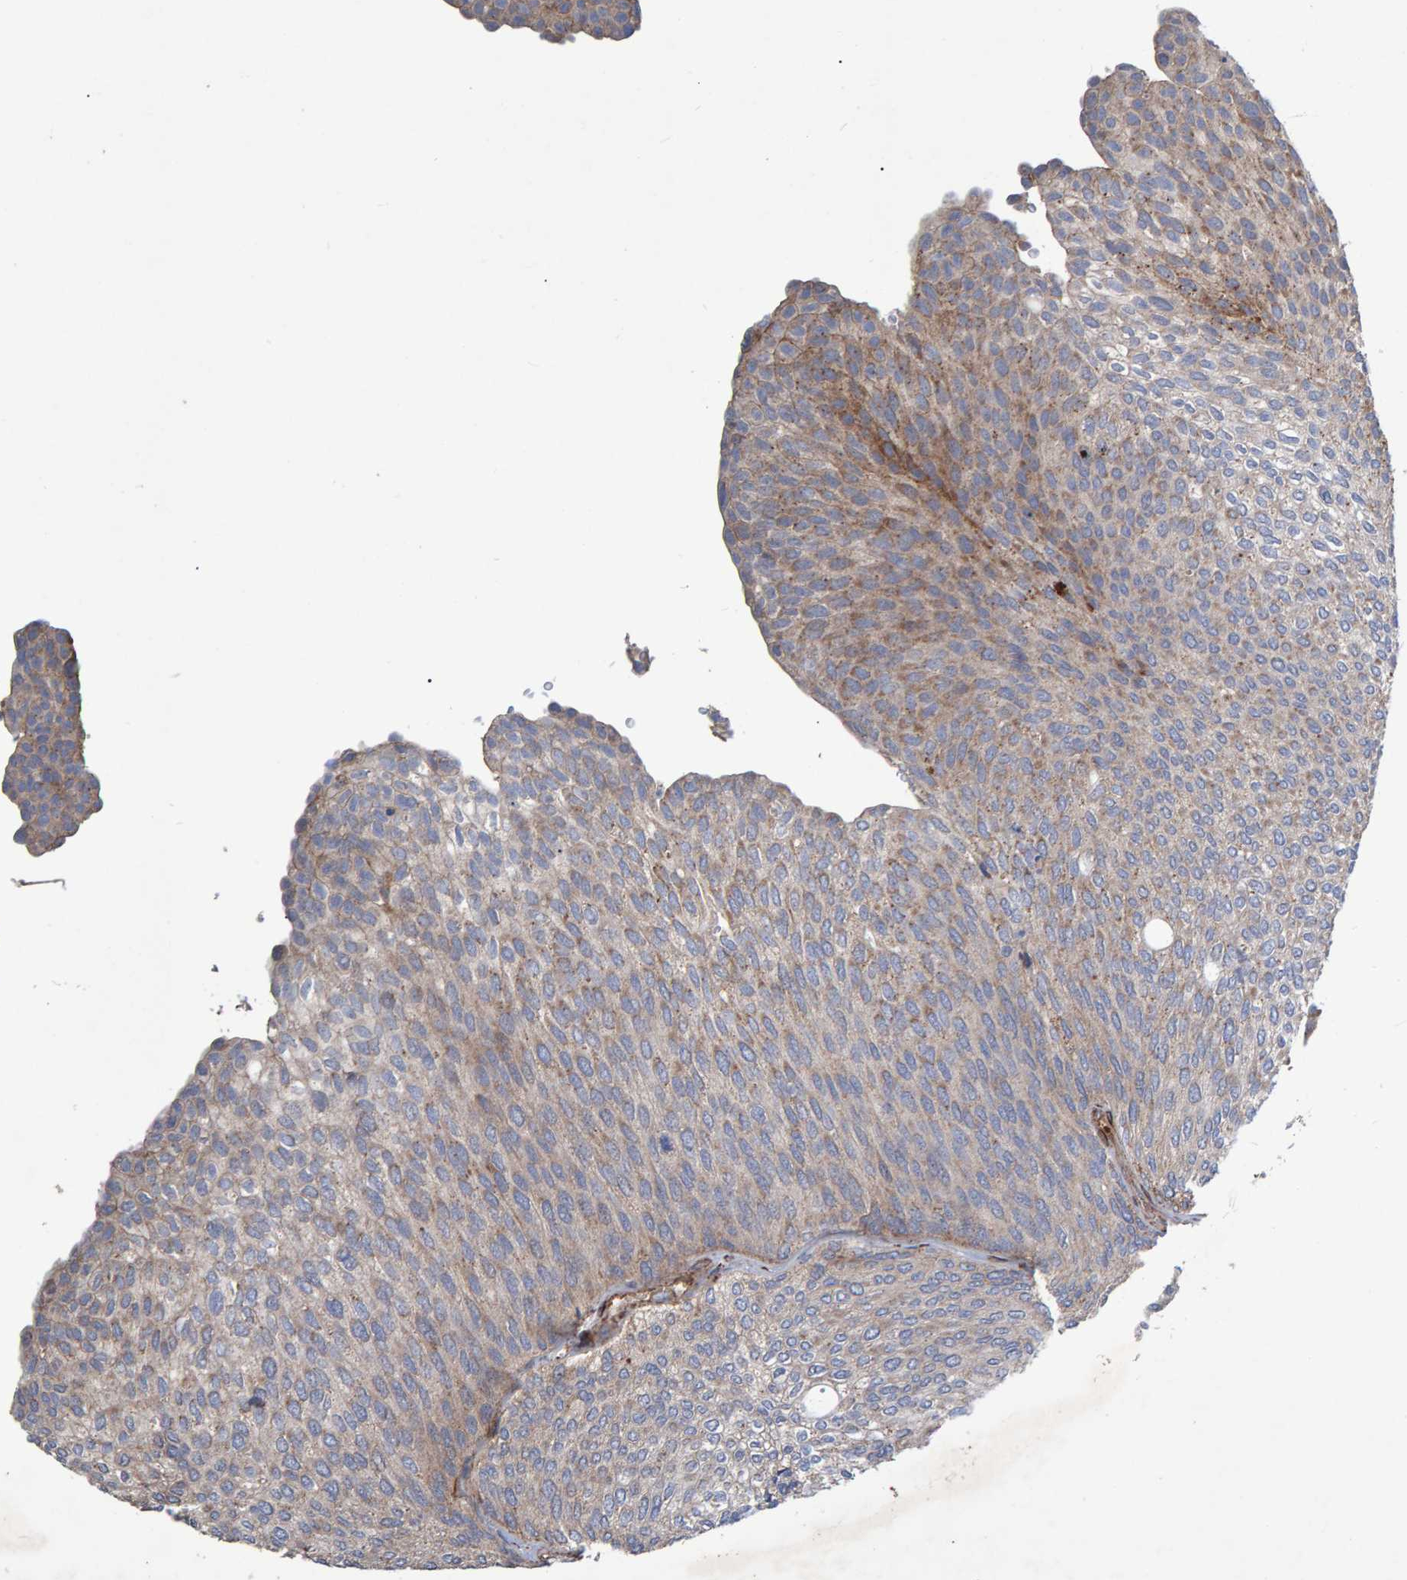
{"staining": {"intensity": "weak", "quantity": "<25%", "location": "cytoplasmic/membranous"}, "tissue": "urothelial cancer", "cell_type": "Tumor cells", "image_type": "cancer", "snomed": [{"axis": "morphology", "description": "Urothelial carcinoma, Low grade"}, {"axis": "topography", "description": "Urinary bladder"}], "caption": "Urothelial cancer stained for a protein using immunohistochemistry reveals no staining tumor cells.", "gene": "SLIT2", "patient": {"sex": "female", "age": 79}}